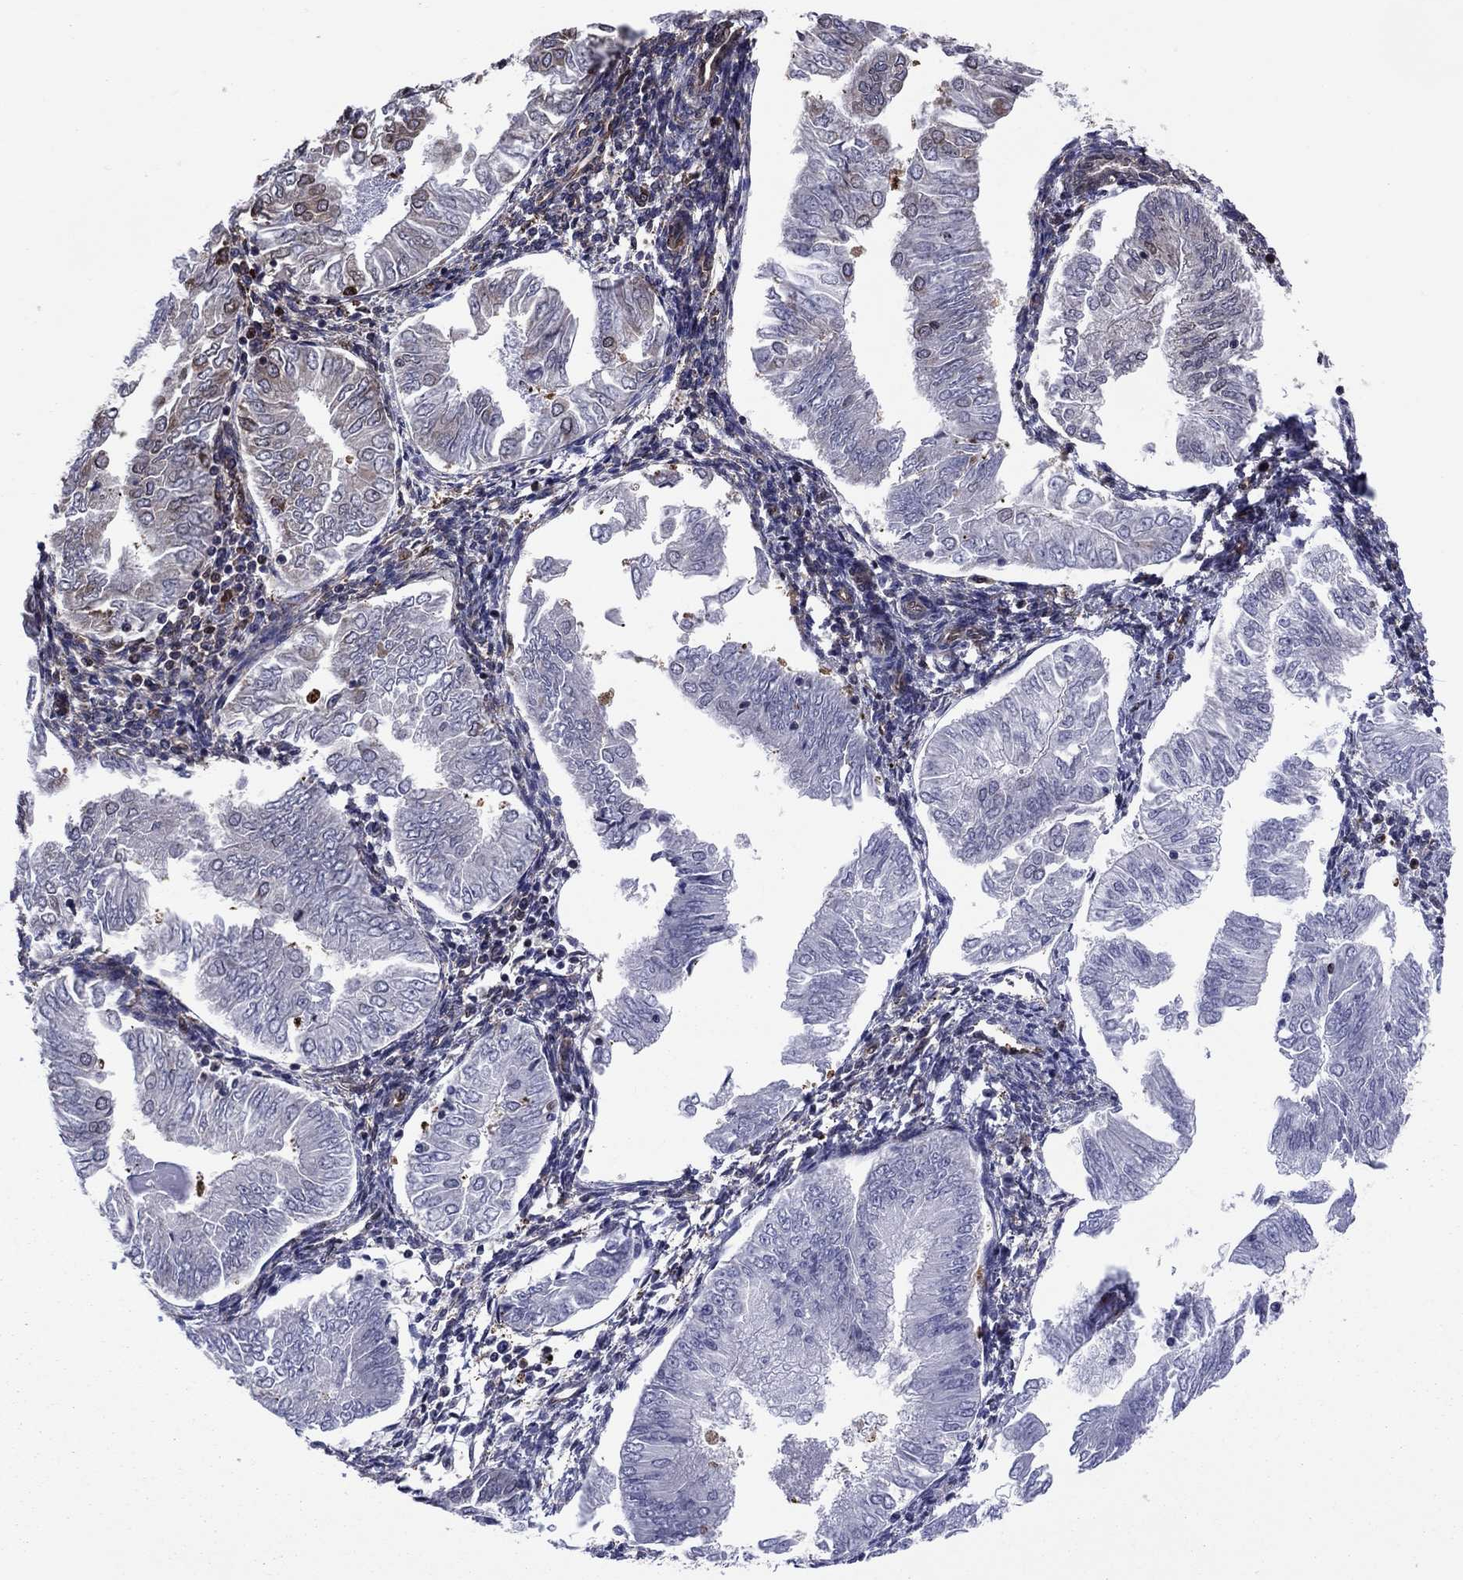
{"staining": {"intensity": "negative", "quantity": "none", "location": "none"}, "tissue": "endometrial cancer", "cell_type": "Tumor cells", "image_type": "cancer", "snomed": [{"axis": "morphology", "description": "Adenocarcinoma, NOS"}, {"axis": "topography", "description": "Endometrium"}], "caption": "Protein analysis of adenocarcinoma (endometrial) exhibits no significant staining in tumor cells.", "gene": "YBX1", "patient": {"sex": "female", "age": 53}}